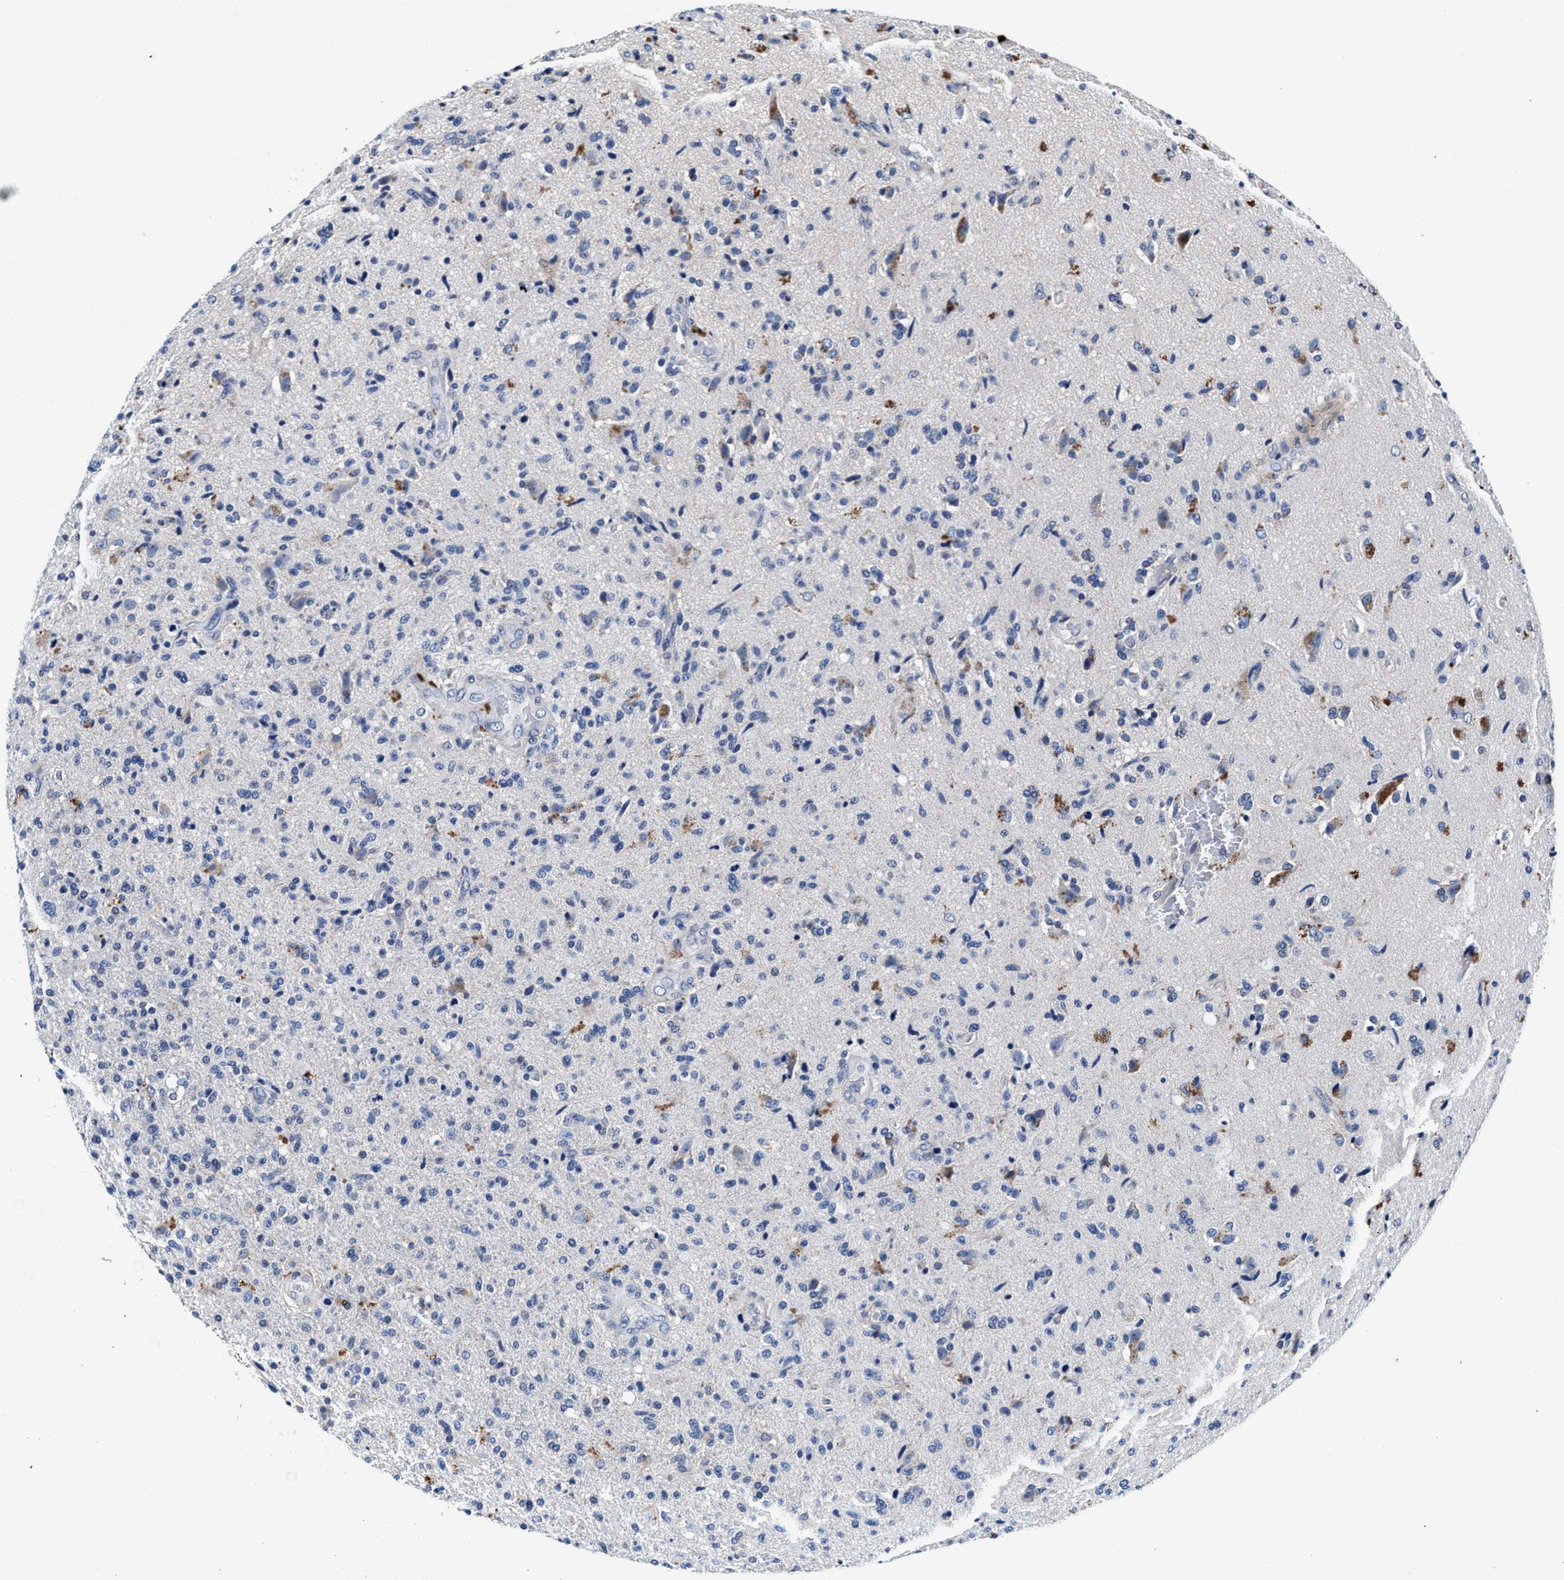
{"staining": {"intensity": "negative", "quantity": "none", "location": "none"}, "tissue": "glioma", "cell_type": "Tumor cells", "image_type": "cancer", "snomed": [{"axis": "morphology", "description": "Glioma, malignant, High grade"}, {"axis": "topography", "description": "Brain"}], "caption": "An IHC micrograph of glioma is shown. There is no staining in tumor cells of glioma.", "gene": "SLC8A1", "patient": {"sex": "male", "age": 72}}